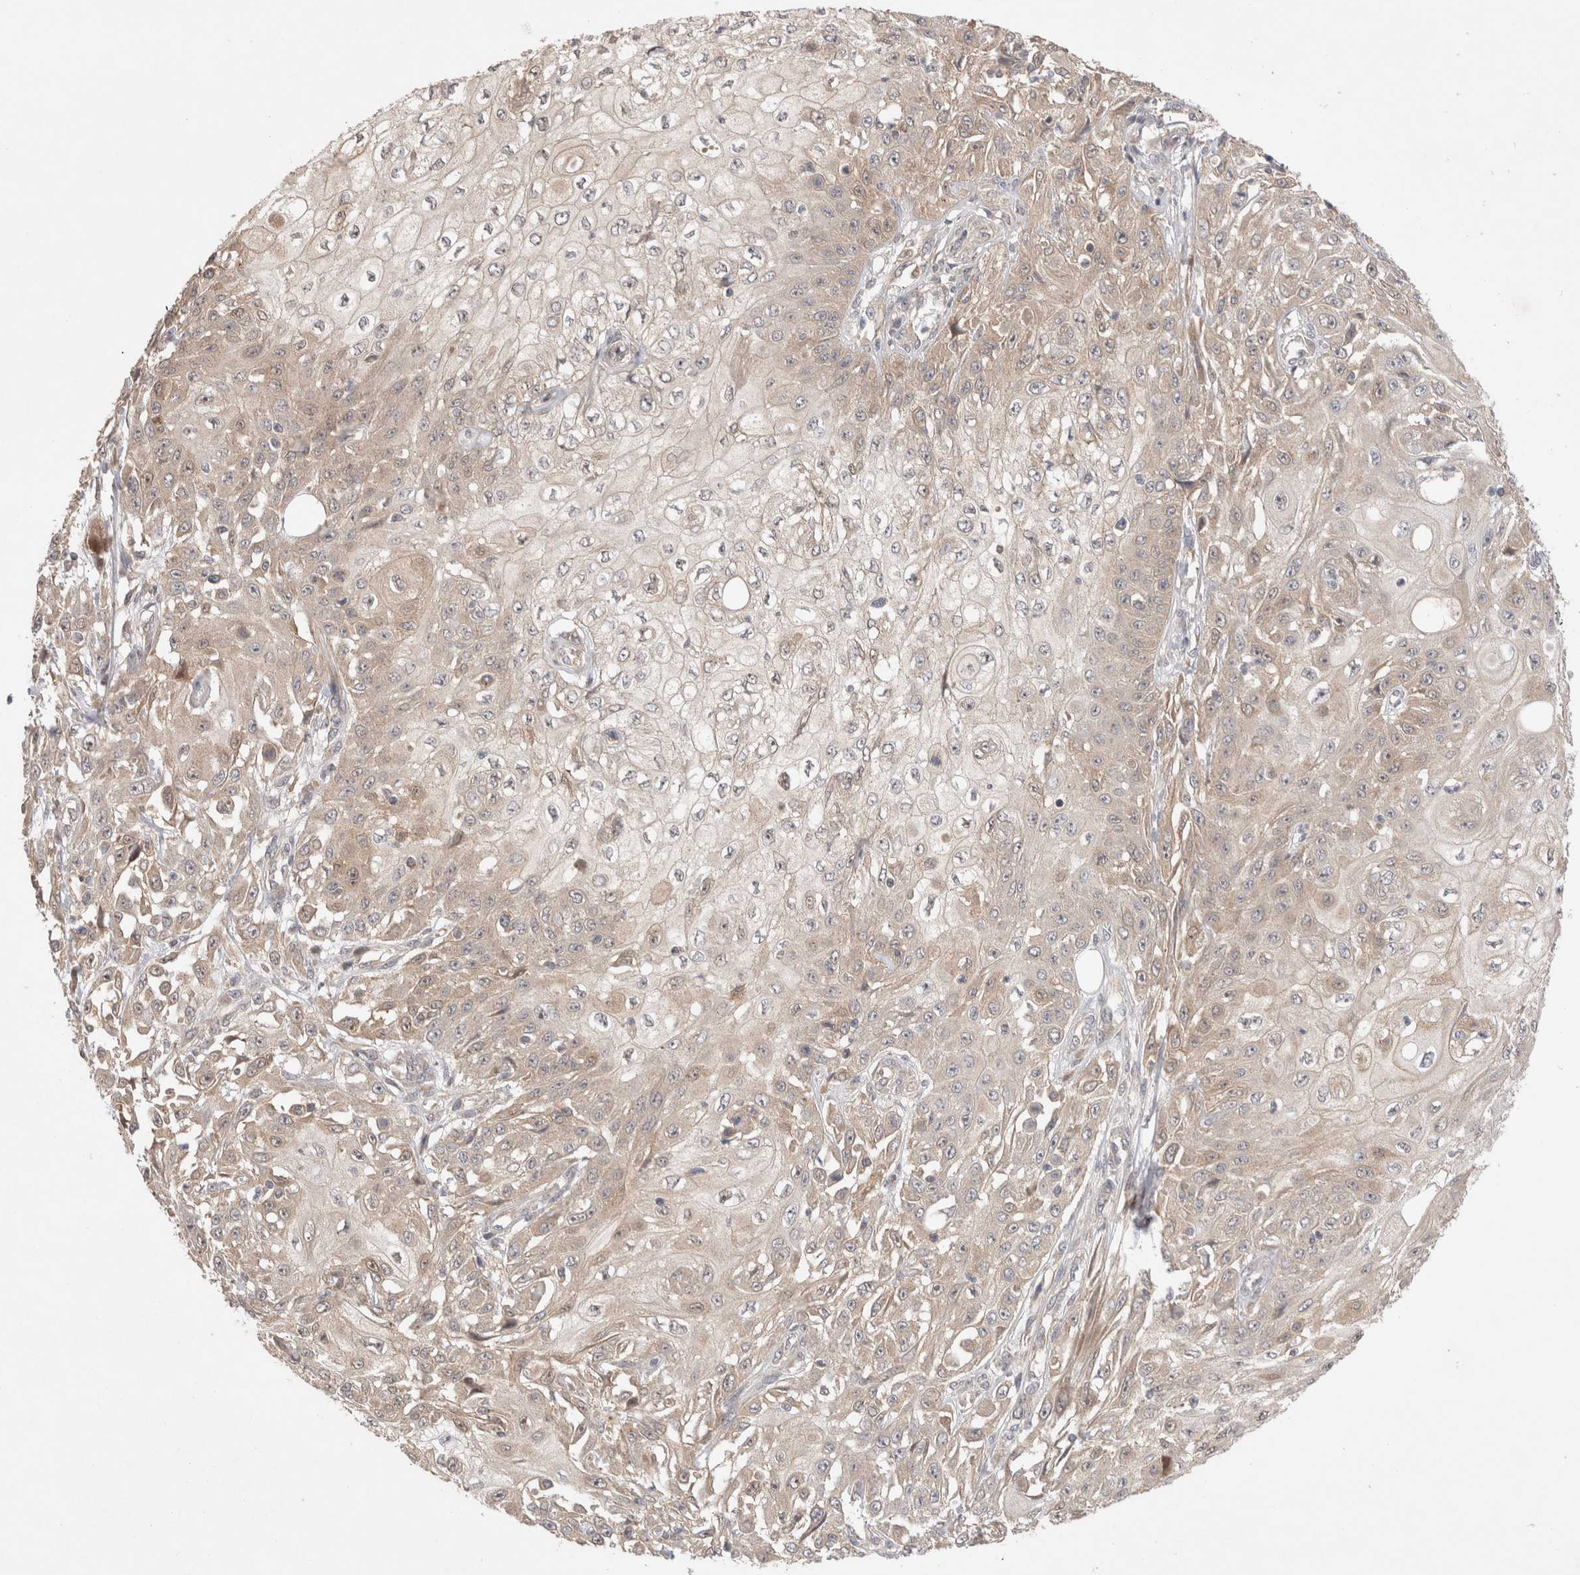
{"staining": {"intensity": "weak", "quantity": "25%-75%", "location": "cytoplasmic/membranous"}, "tissue": "skin cancer", "cell_type": "Tumor cells", "image_type": "cancer", "snomed": [{"axis": "morphology", "description": "Squamous cell carcinoma, NOS"}, {"axis": "morphology", "description": "Squamous cell carcinoma, metastatic, NOS"}, {"axis": "topography", "description": "Skin"}, {"axis": "topography", "description": "Lymph node"}], "caption": "This micrograph reveals metastatic squamous cell carcinoma (skin) stained with IHC to label a protein in brown. The cytoplasmic/membranous of tumor cells show weak positivity for the protein. Nuclei are counter-stained blue.", "gene": "SLC29A1", "patient": {"sex": "male", "age": 75}}